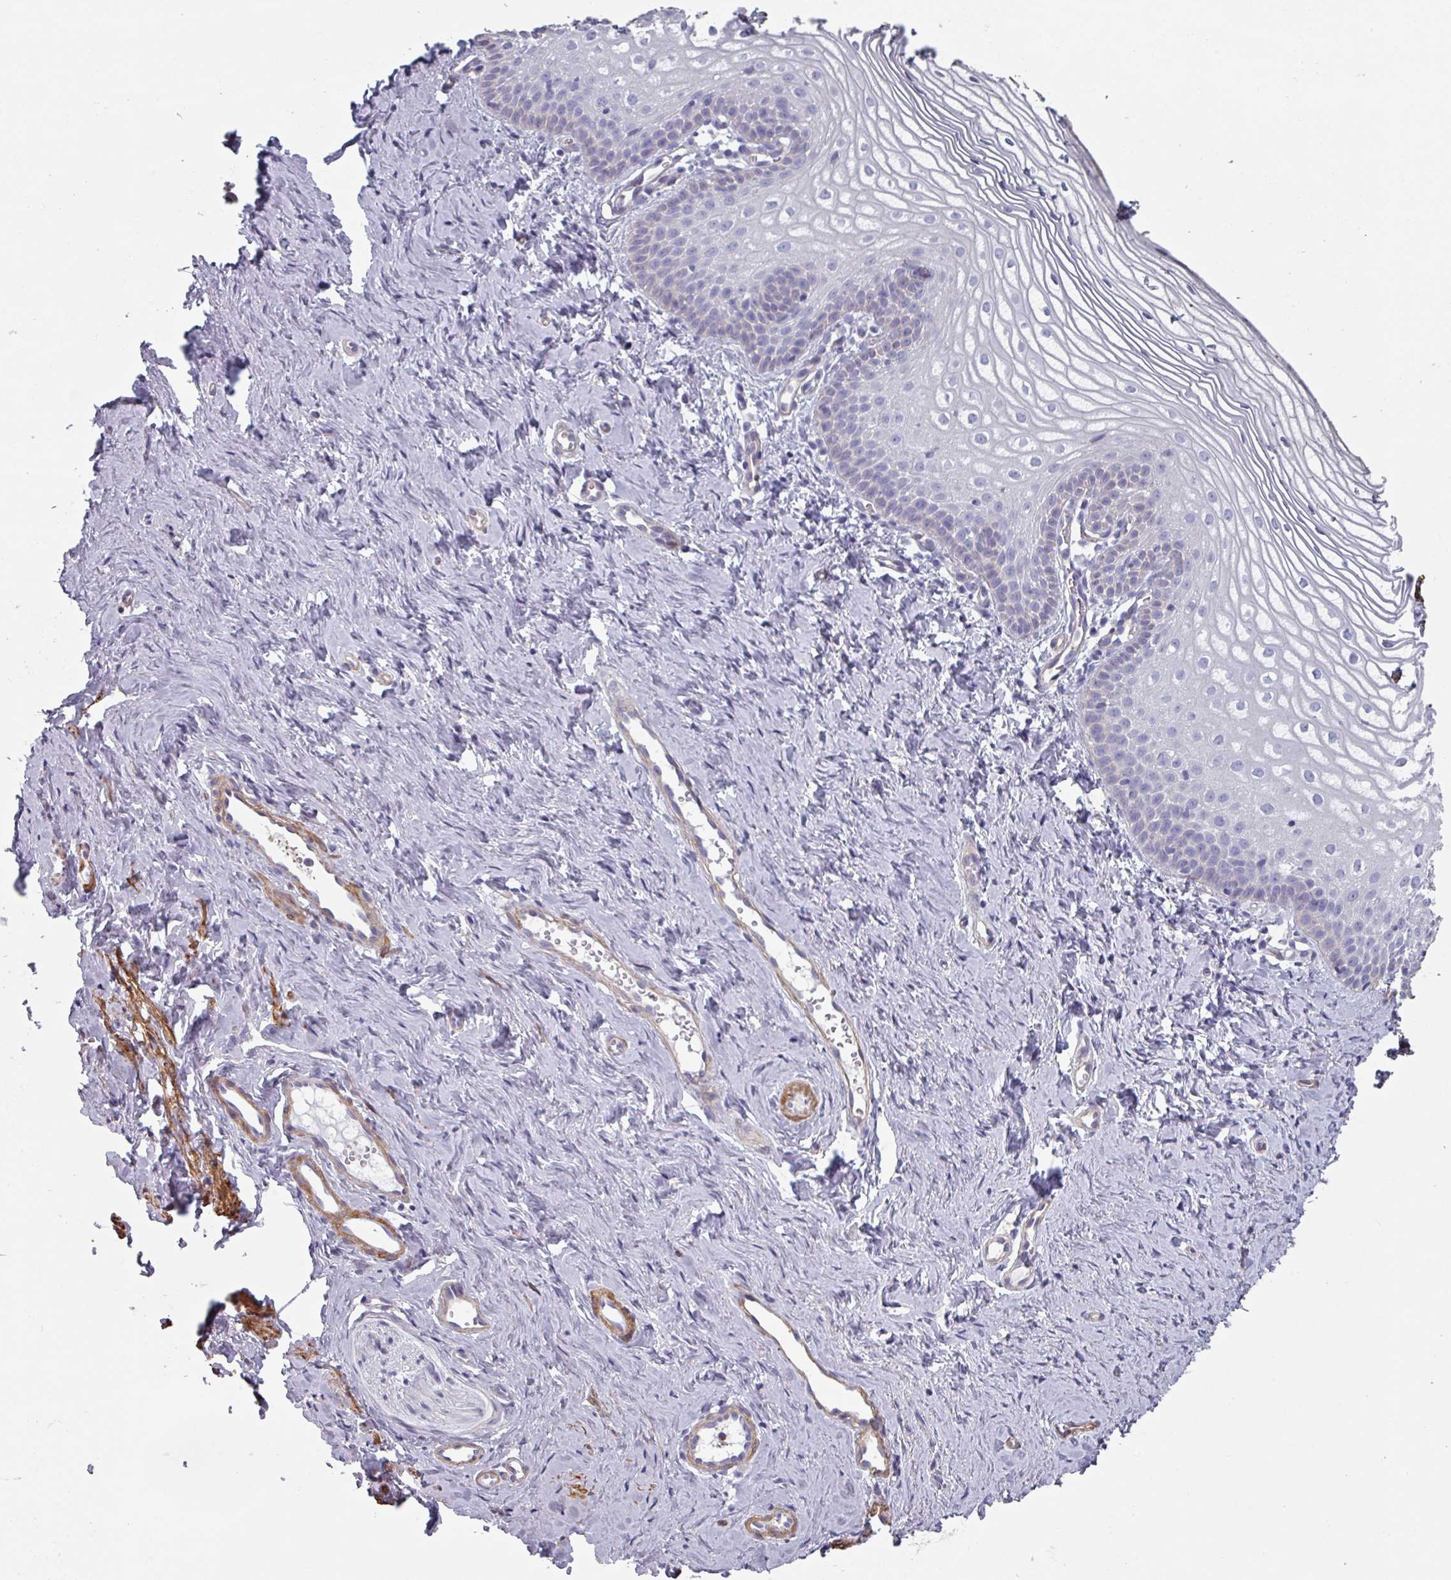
{"staining": {"intensity": "negative", "quantity": "none", "location": "none"}, "tissue": "vagina", "cell_type": "Squamous epithelial cells", "image_type": "normal", "snomed": [{"axis": "morphology", "description": "Normal tissue, NOS"}, {"axis": "topography", "description": "Vagina"}], "caption": "IHC histopathology image of normal vagina: vagina stained with DAB (3,3'-diaminobenzidine) demonstrates no significant protein staining in squamous epithelial cells. (Brightfield microscopy of DAB (3,3'-diaminobenzidine) immunohistochemistry at high magnification).", "gene": "GSTA1", "patient": {"sex": "female", "age": 56}}